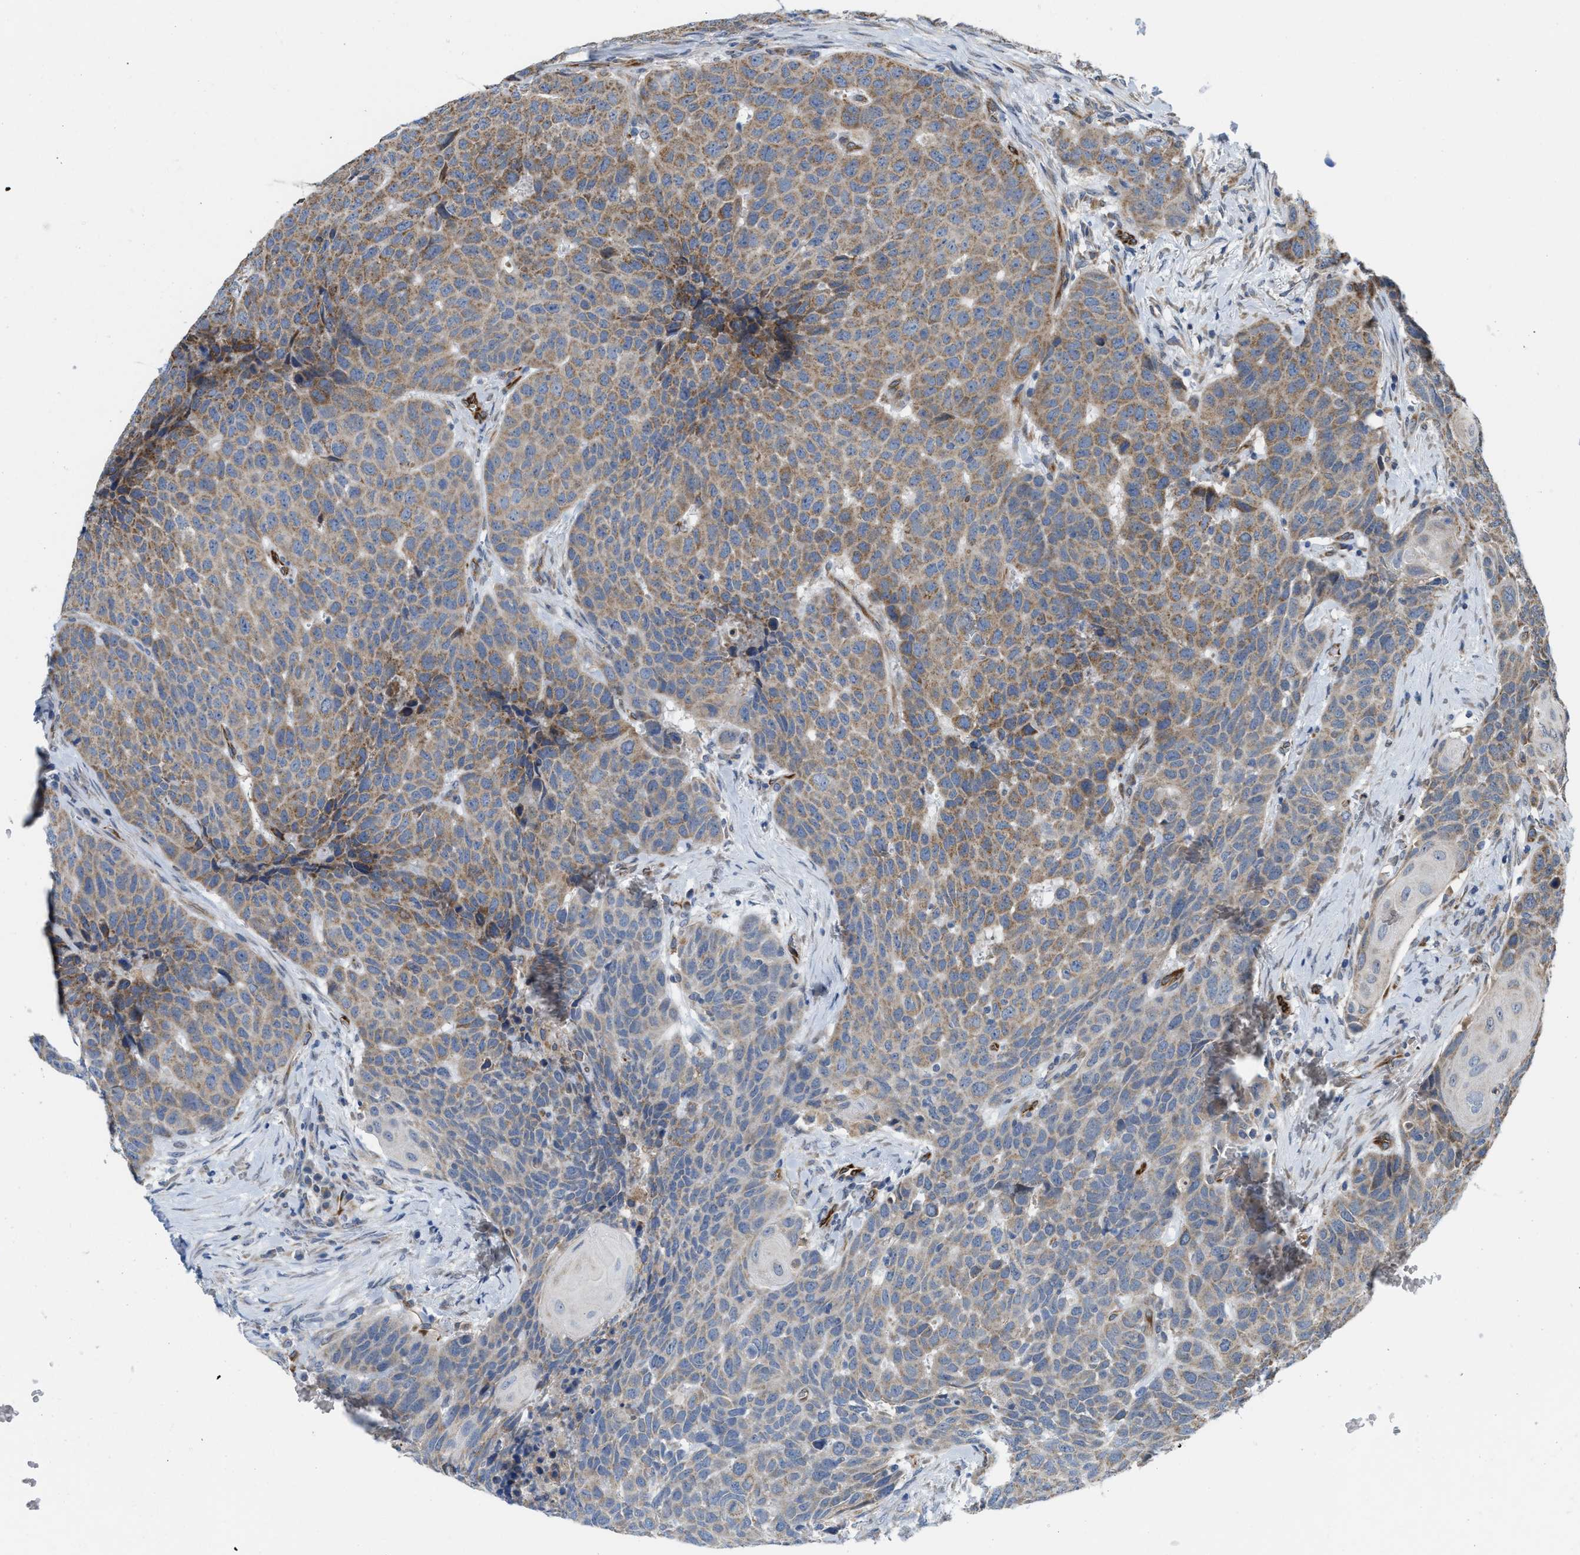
{"staining": {"intensity": "weak", "quantity": "25%-75%", "location": "cytoplasmic/membranous"}, "tissue": "head and neck cancer", "cell_type": "Tumor cells", "image_type": "cancer", "snomed": [{"axis": "morphology", "description": "Squamous cell carcinoma, NOS"}, {"axis": "topography", "description": "Head-Neck"}], "caption": "Head and neck cancer (squamous cell carcinoma) was stained to show a protein in brown. There is low levels of weak cytoplasmic/membranous expression in approximately 25%-75% of tumor cells. (brown staining indicates protein expression, while blue staining denotes nuclei).", "gene": "EOGT", "patient": {"sex": "male", "age": 66}}